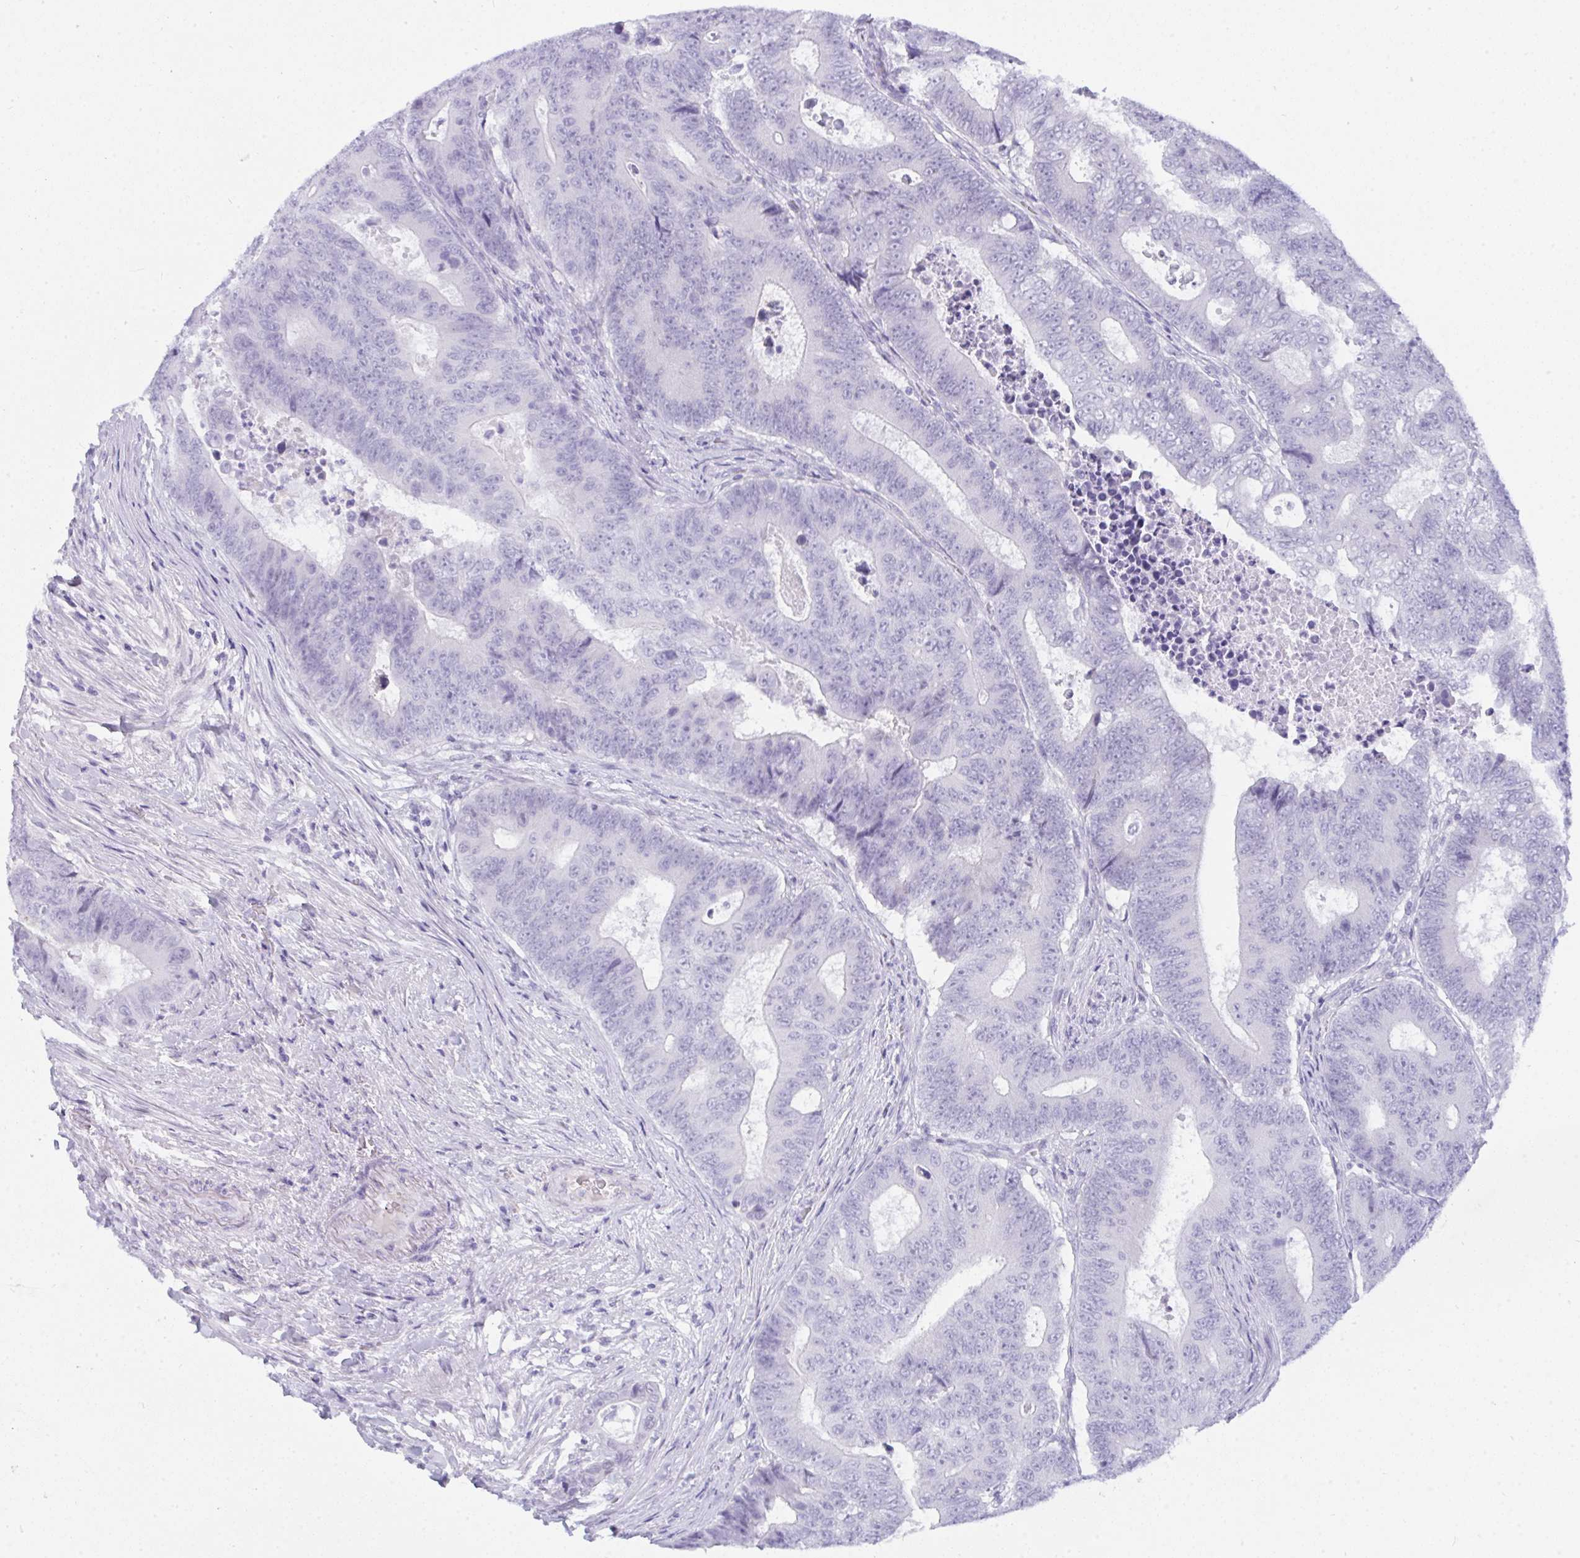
{"staining": {"intensity": "negative", "quantity": "none", "location": "none"}, "tissue": "colorectal cancer", "cell_type": "Tumor cells", "image_type": "cancer", "snomed": [{"axis": "morphology", "description": "Adenocarcinoma, NOS"}, {"axis": "topography", "description": "Colon"}], "caption": "Immunohistochemistry photomicrograph of neoplastic tissue: human colorectal cancer (adenocarcinoma) stained with DAB (3,3'-diaminobenzidine) displays no significant protein staining in tumor cells.", "gene": "PRDM9", "patient": {"sex": "female", "age": 48}}